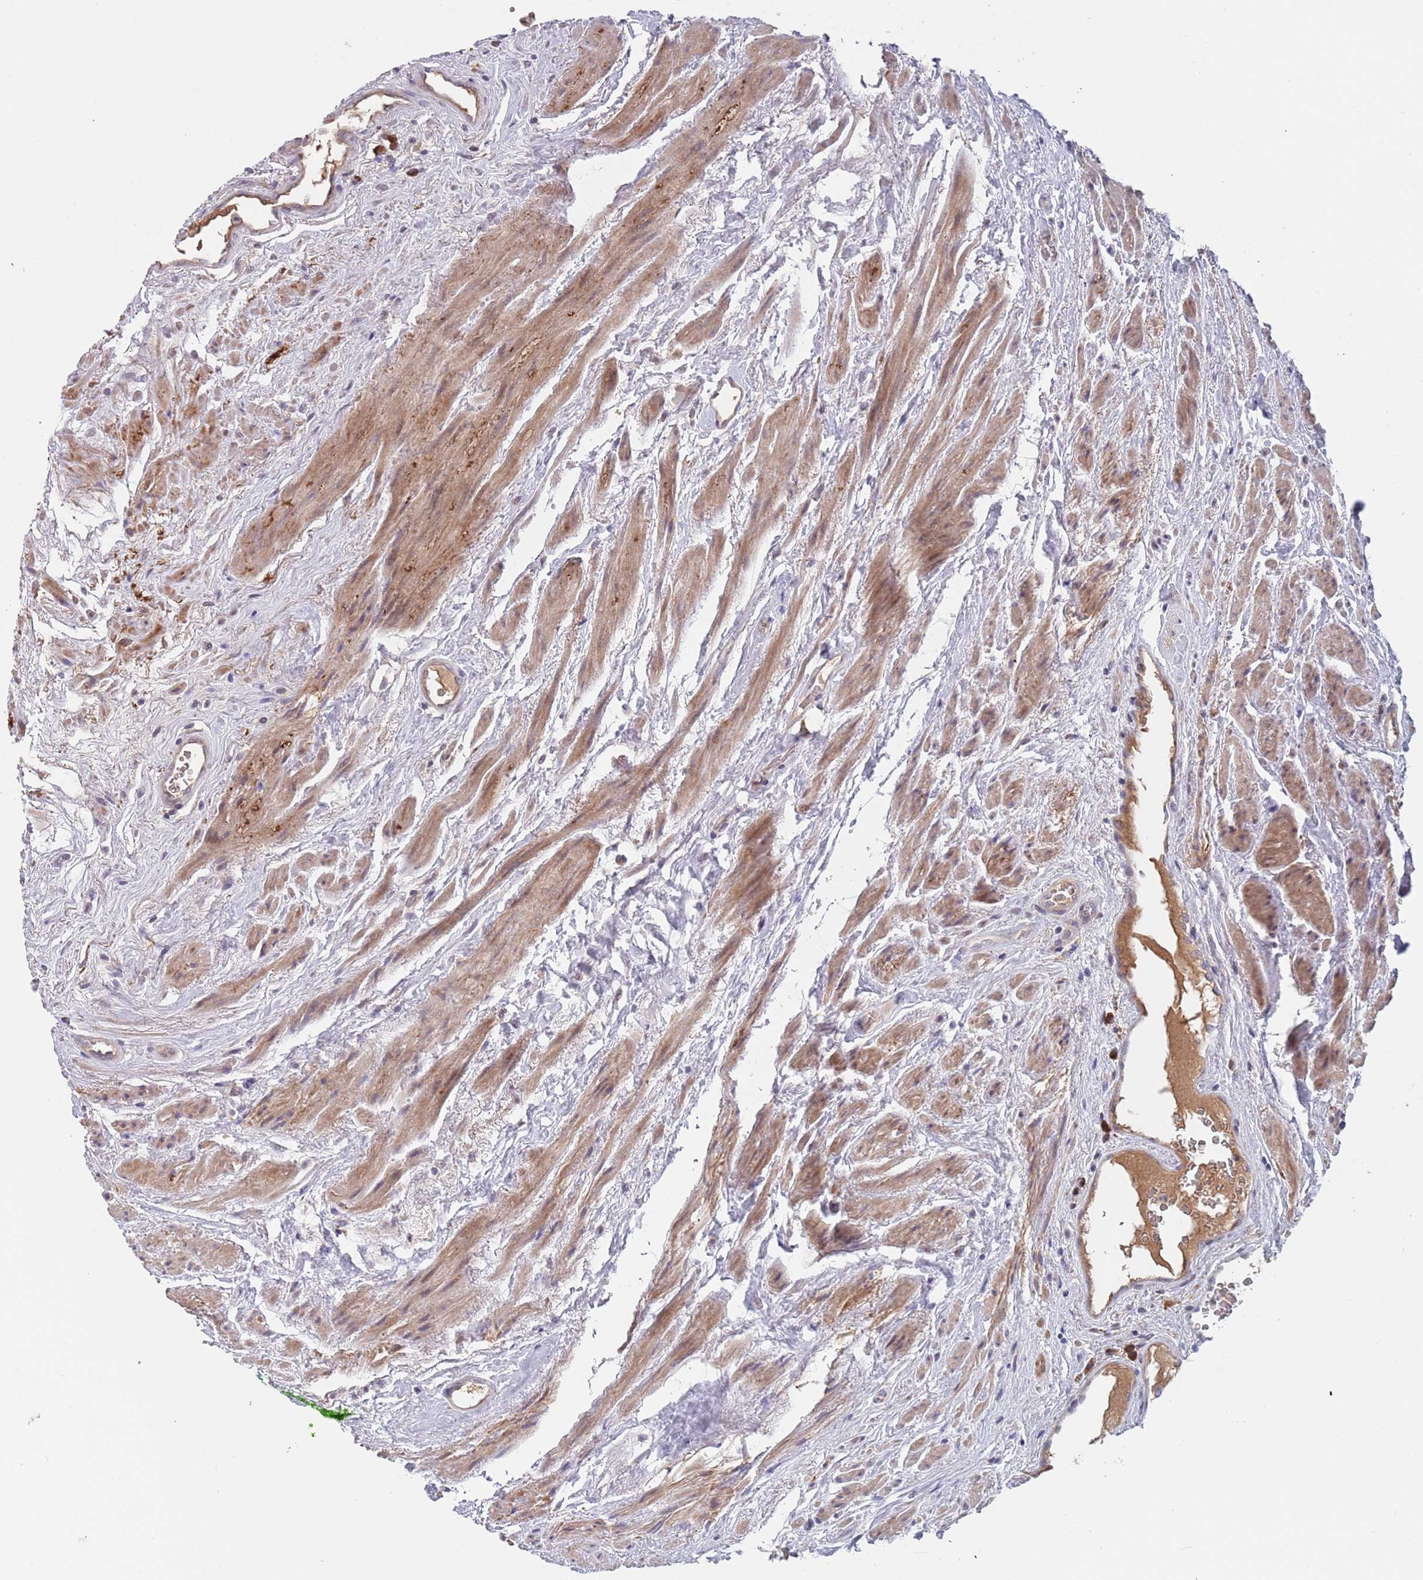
{"staining": {"intensity": "moderate", "quantity": ">75%", "location": "cytoplasmic/membranous"}, "tissue": "prostate cancer", "cell_type": "Tumor cells", "image_type": "cancer", "snomed": [{"axis": "morphology", "description": "Adenocarcinoma, High grade"}, {"axis": "topography", "description": "Prostate and seminal vesicle, NOS"}], "caption": "A micrograph of human prostate high-grade adenocarcinoma stained for a protein shows moderate cytoplasmic/membranous brown staining in tumor cells. (Brightfield microscopy of DAB IHC at high magnification).", "gene": "ZNF140", "patient": {"sex": "male", "age": 64}}